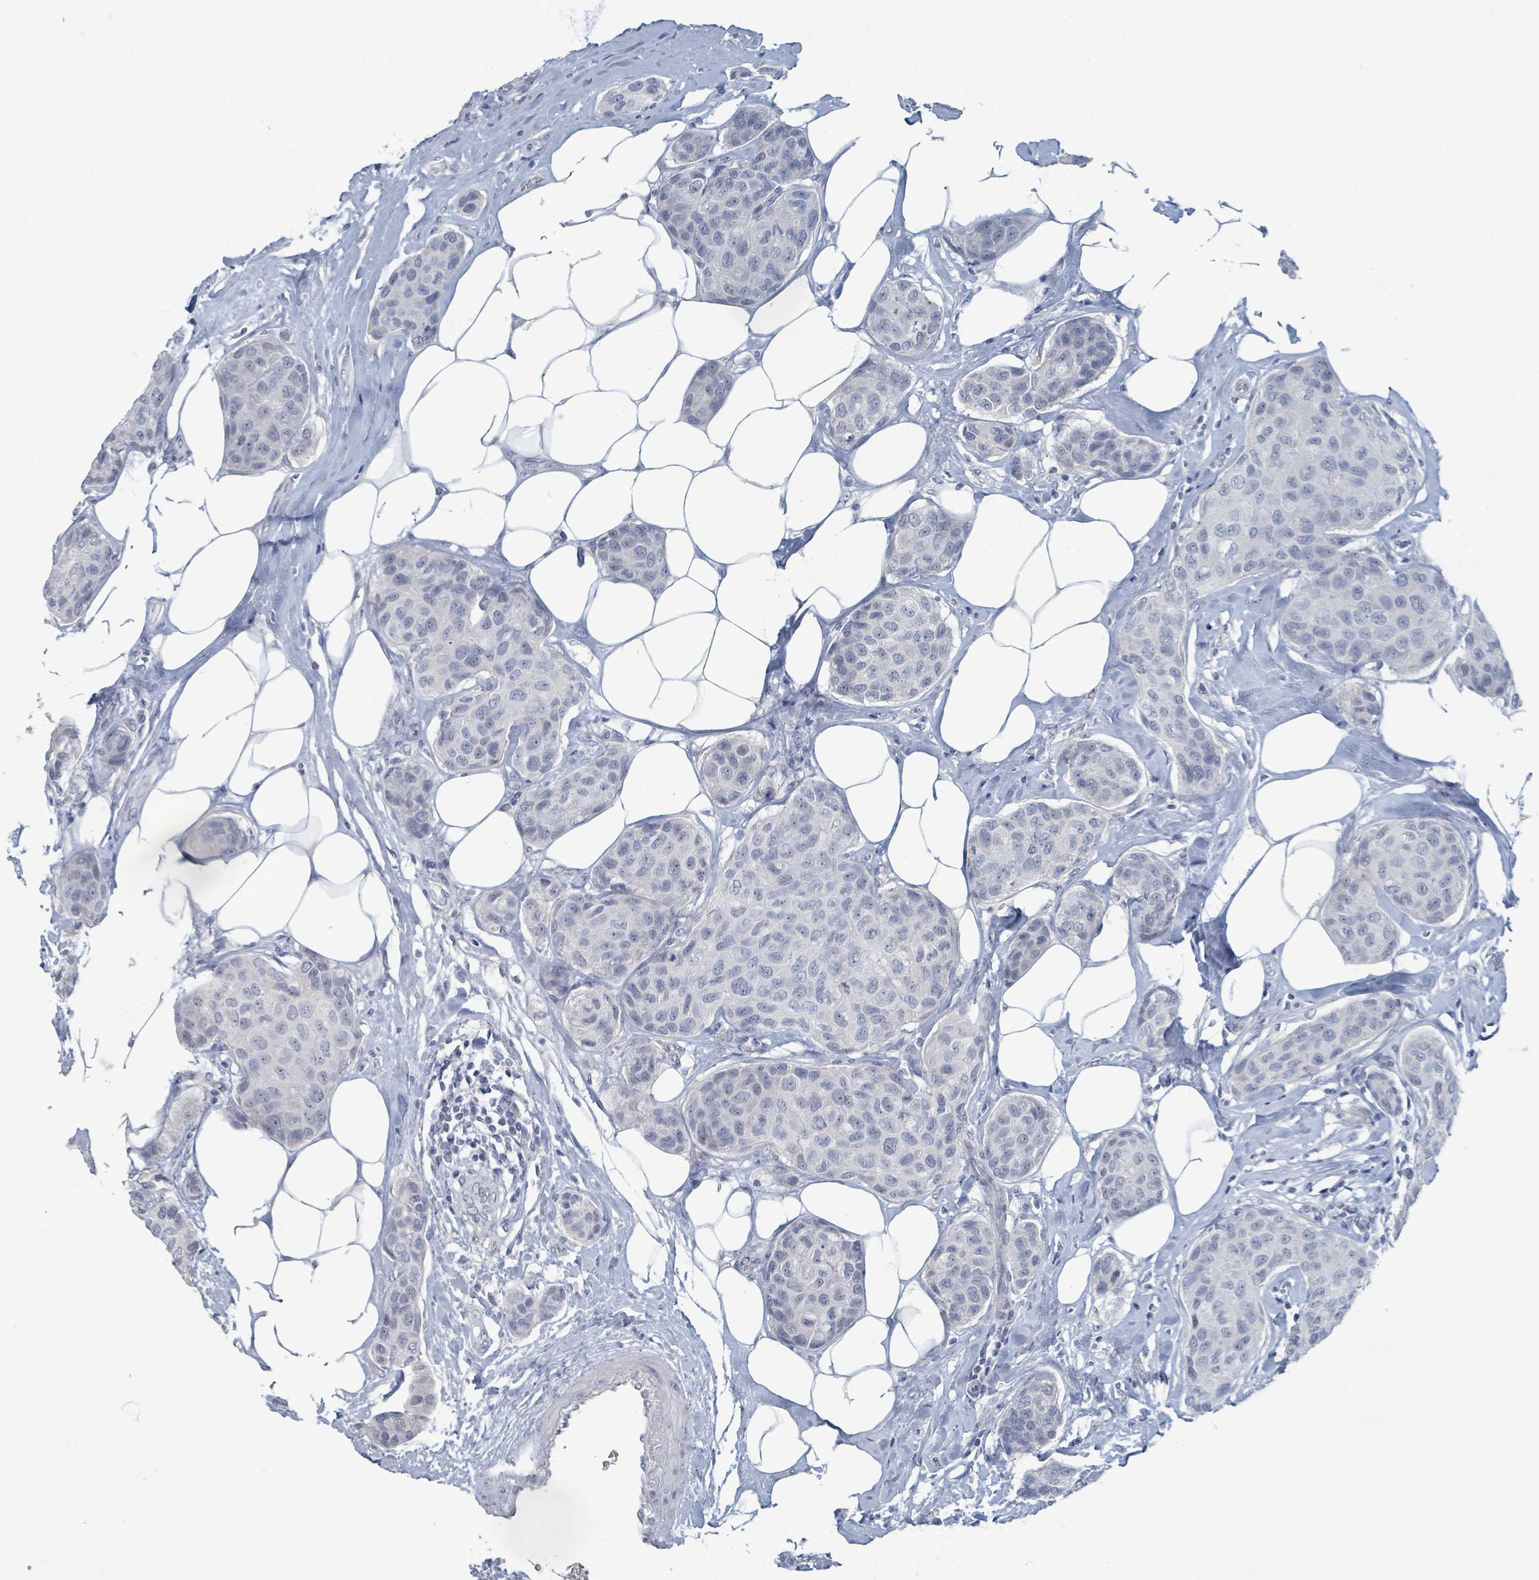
{"staining": {"intensity": "negative", "quantity": "none", "location": "none"}, "tissue": "breast cancer", "cell_type": "Tumor cells", "image_type": "cancer", "snomed": [{"axis": "morphology", "description": "Duct carcinoma"}, {"axis": "topography", "description": "Breast"}, {"axis": "topography", "description": "Lymph node"}], "caption": "The immunohistochemistry photomicrograph has no significant positivity in tumor cells of breast infiltrating ductal carcinoma tissue.", "gene": "WNT11", "patient": {"sex": "female", "age": 80}}